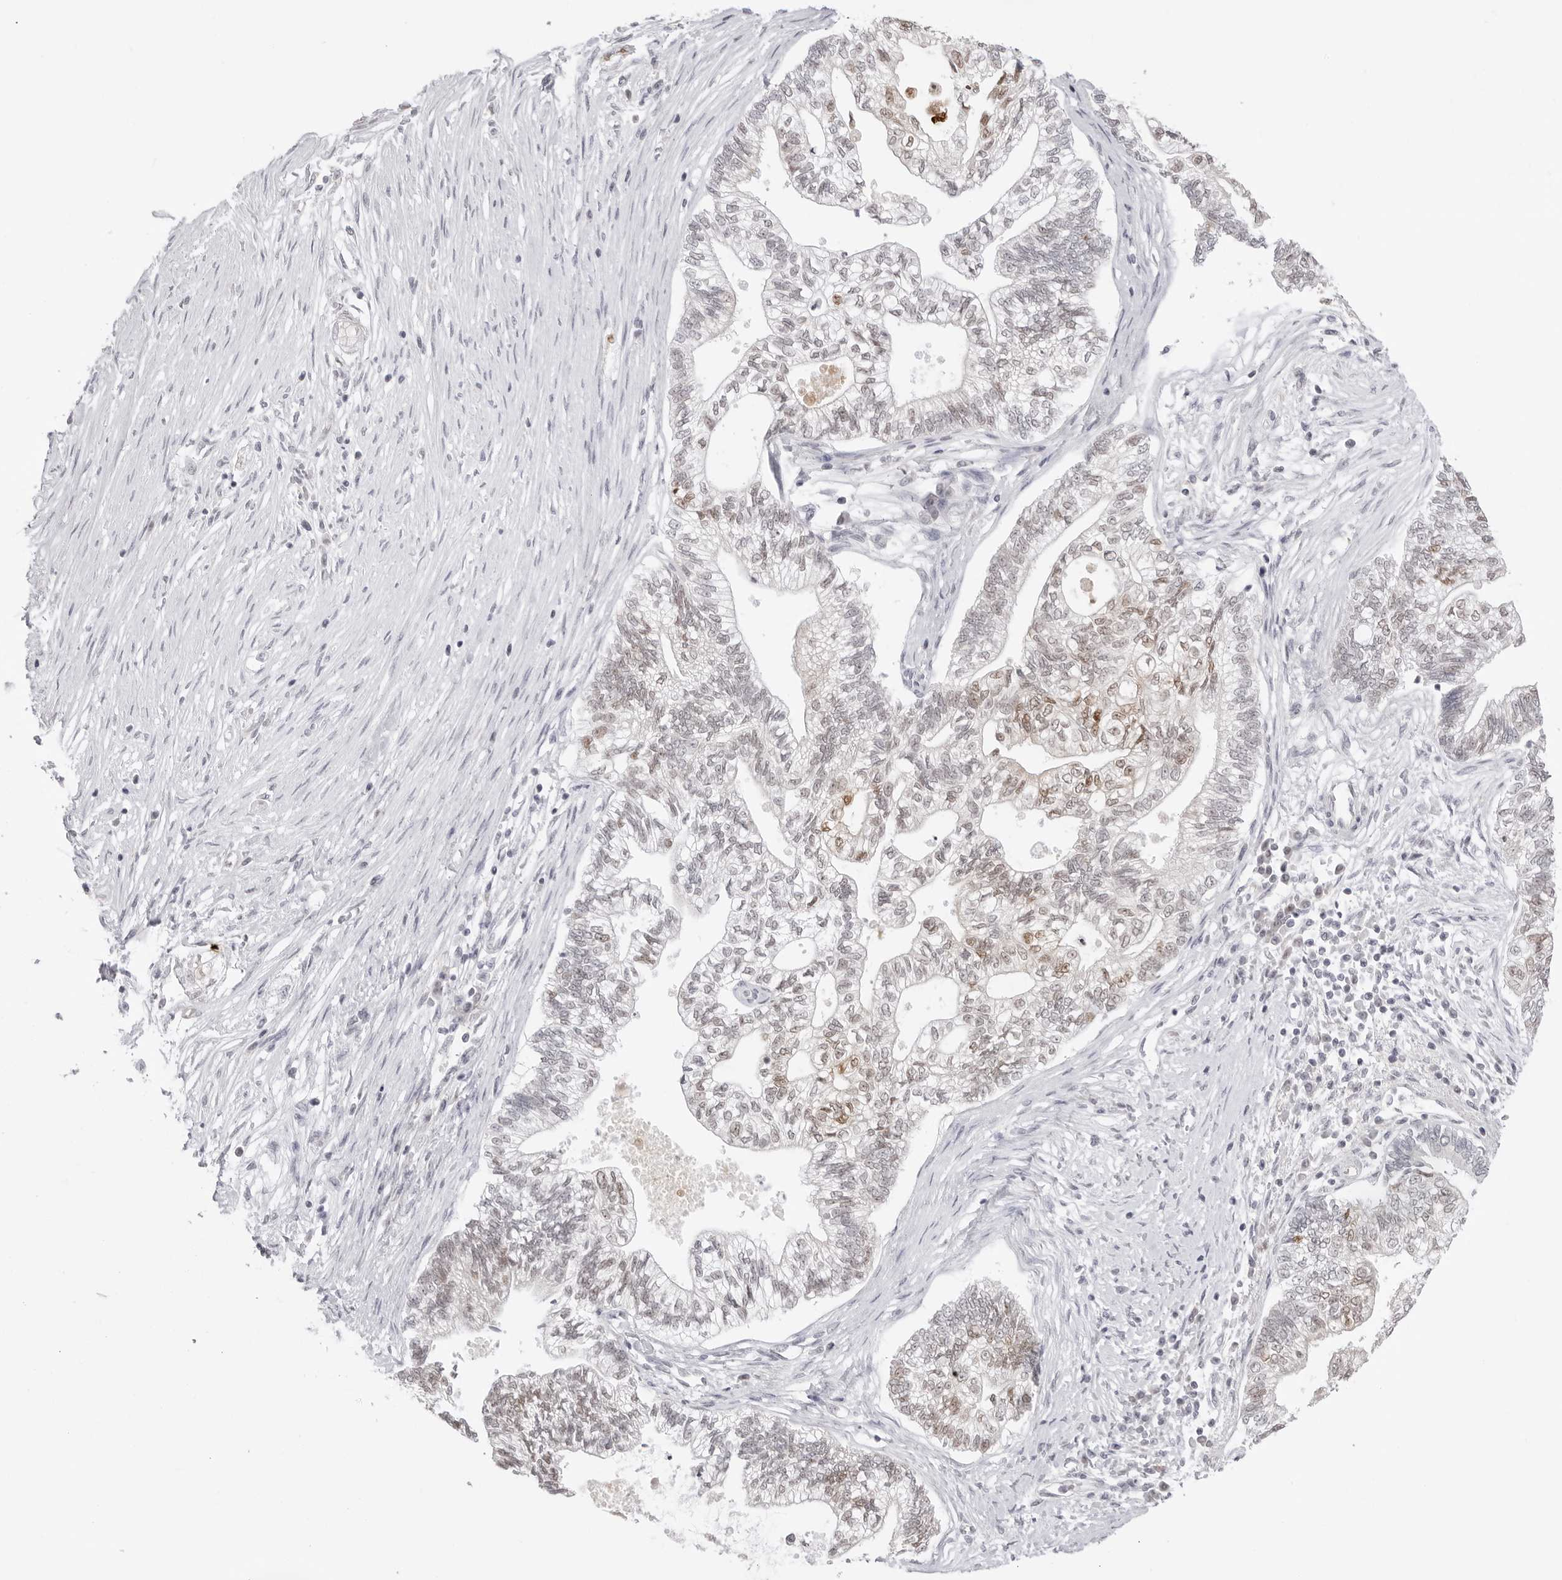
{"staining": {"intensity": "moderate", "quantity": "25%-75%", "location": "nuclear"}, "tissue": "pancreatic cancer", "cell_type": "Tumor cells", "image_type": "cancer", "snomed": [{"axis": "morphology", "description": "Adenocarcinoma, NOS"}, {"axis": "topography", "description": "Pancreas"}], "caption": "Pancreatic cancer (adenocarcinoma) was stained to show a protein in brown. There is medium levels of moderate nuclear staining in about 25%-75% of tumor cells. The staining was performed using DAB, with brown indicating positive protein expression. Nuclei are stained blue with hematoxylin.", "gene": "FDPS", "patient": {"sex": "male", "age": 72}}